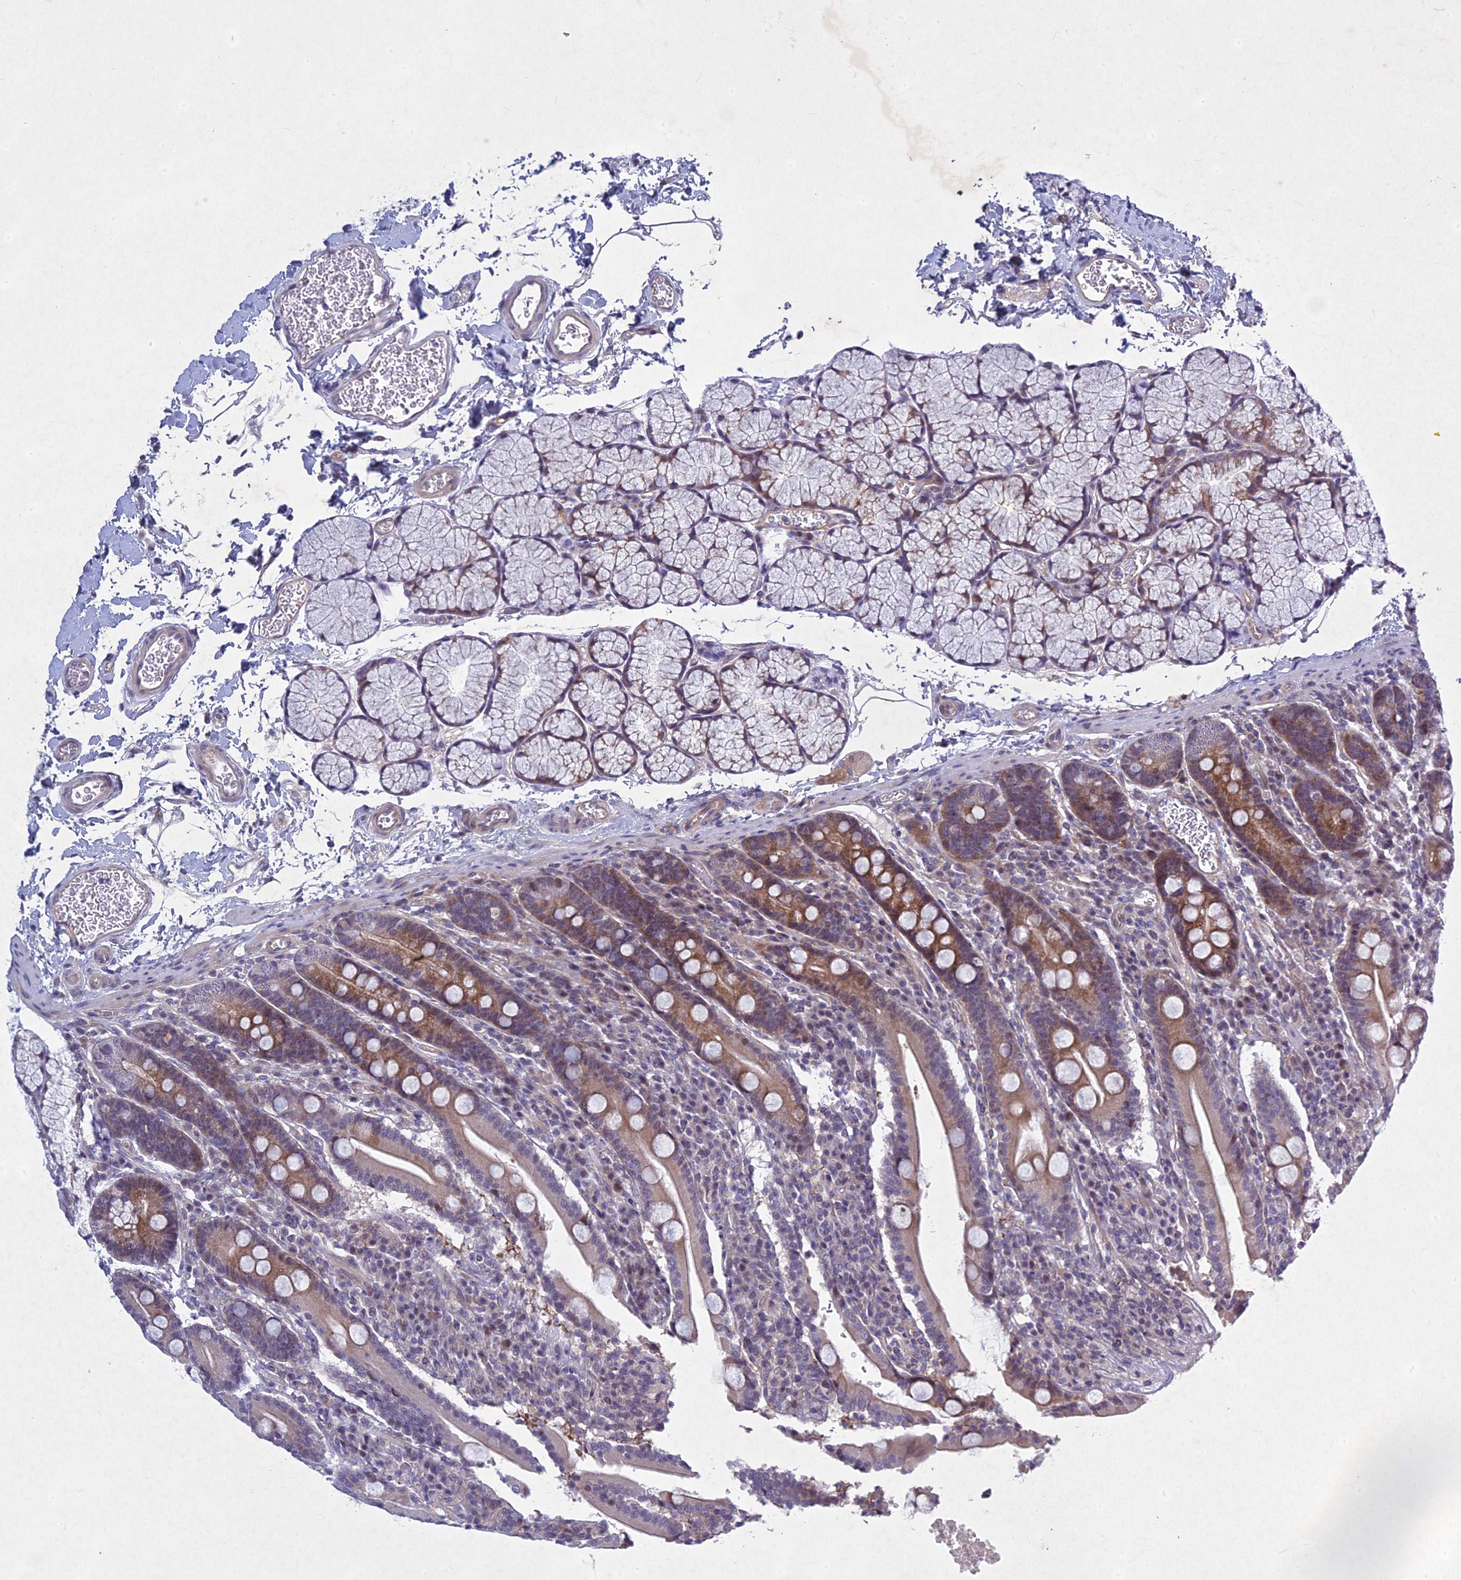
{"staining": {"intensity": "moderate", "quantity": "25%-75%", "location": "cytoplasmic/membranous"}, "tissue": "duodenum", "cell_type": "Glandular cells", "image_type": "normal", "snomed": [{"axis": "morphology", "description": "Normal tissue, NOS"}, {"axis": "topography", "description": "Duodenum"}], "caption": "Duodenum stained for a protein (brown) reveals moderate cytoplasmic/membranous positive positivity in approximately 25%-75% of glandular cells.", "gene": "PTHLH", "patient": {"sex": "male", "age": 35}}